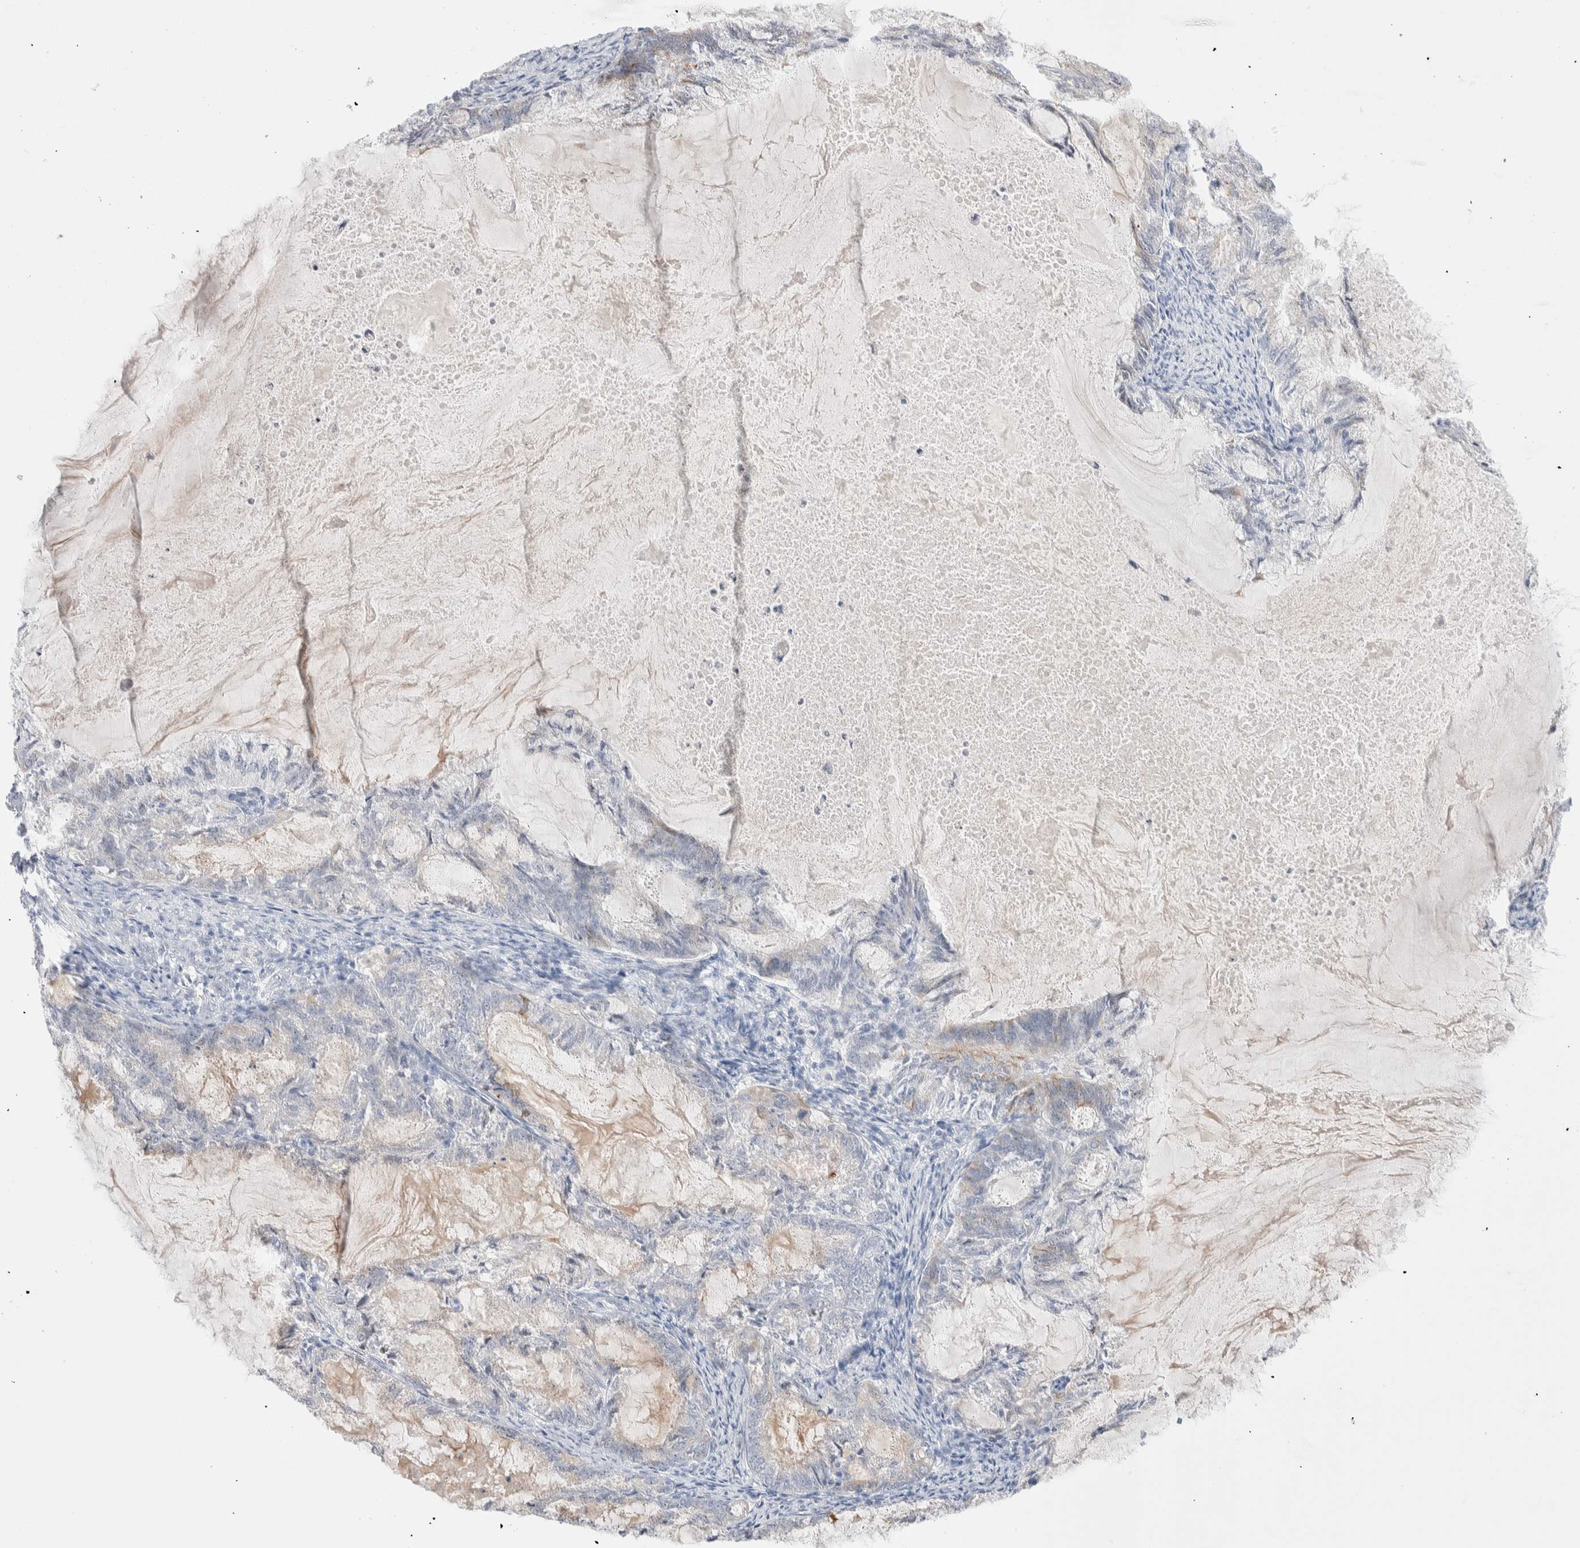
{"staining": {"intensity": "negative", "quantity": "none", "location": "none"}, "tissue": "endometrial cancer", "cell_type": "Tumor cells", "image_type": "cancer", "snomed": [{"axis": "morphology", "description": "Adenocarcinoma, NOS"}, {"axis": "topography", "description": "Endometrium"}], "caption": "A high-resolution histopathology image shows IHC staining of endometrial cancer (adenocarcinoma), which demonstrates no significant positivity in tumor cells.", "gene": "C1orf112", "patient": {"sex": "female", "age": 86}}